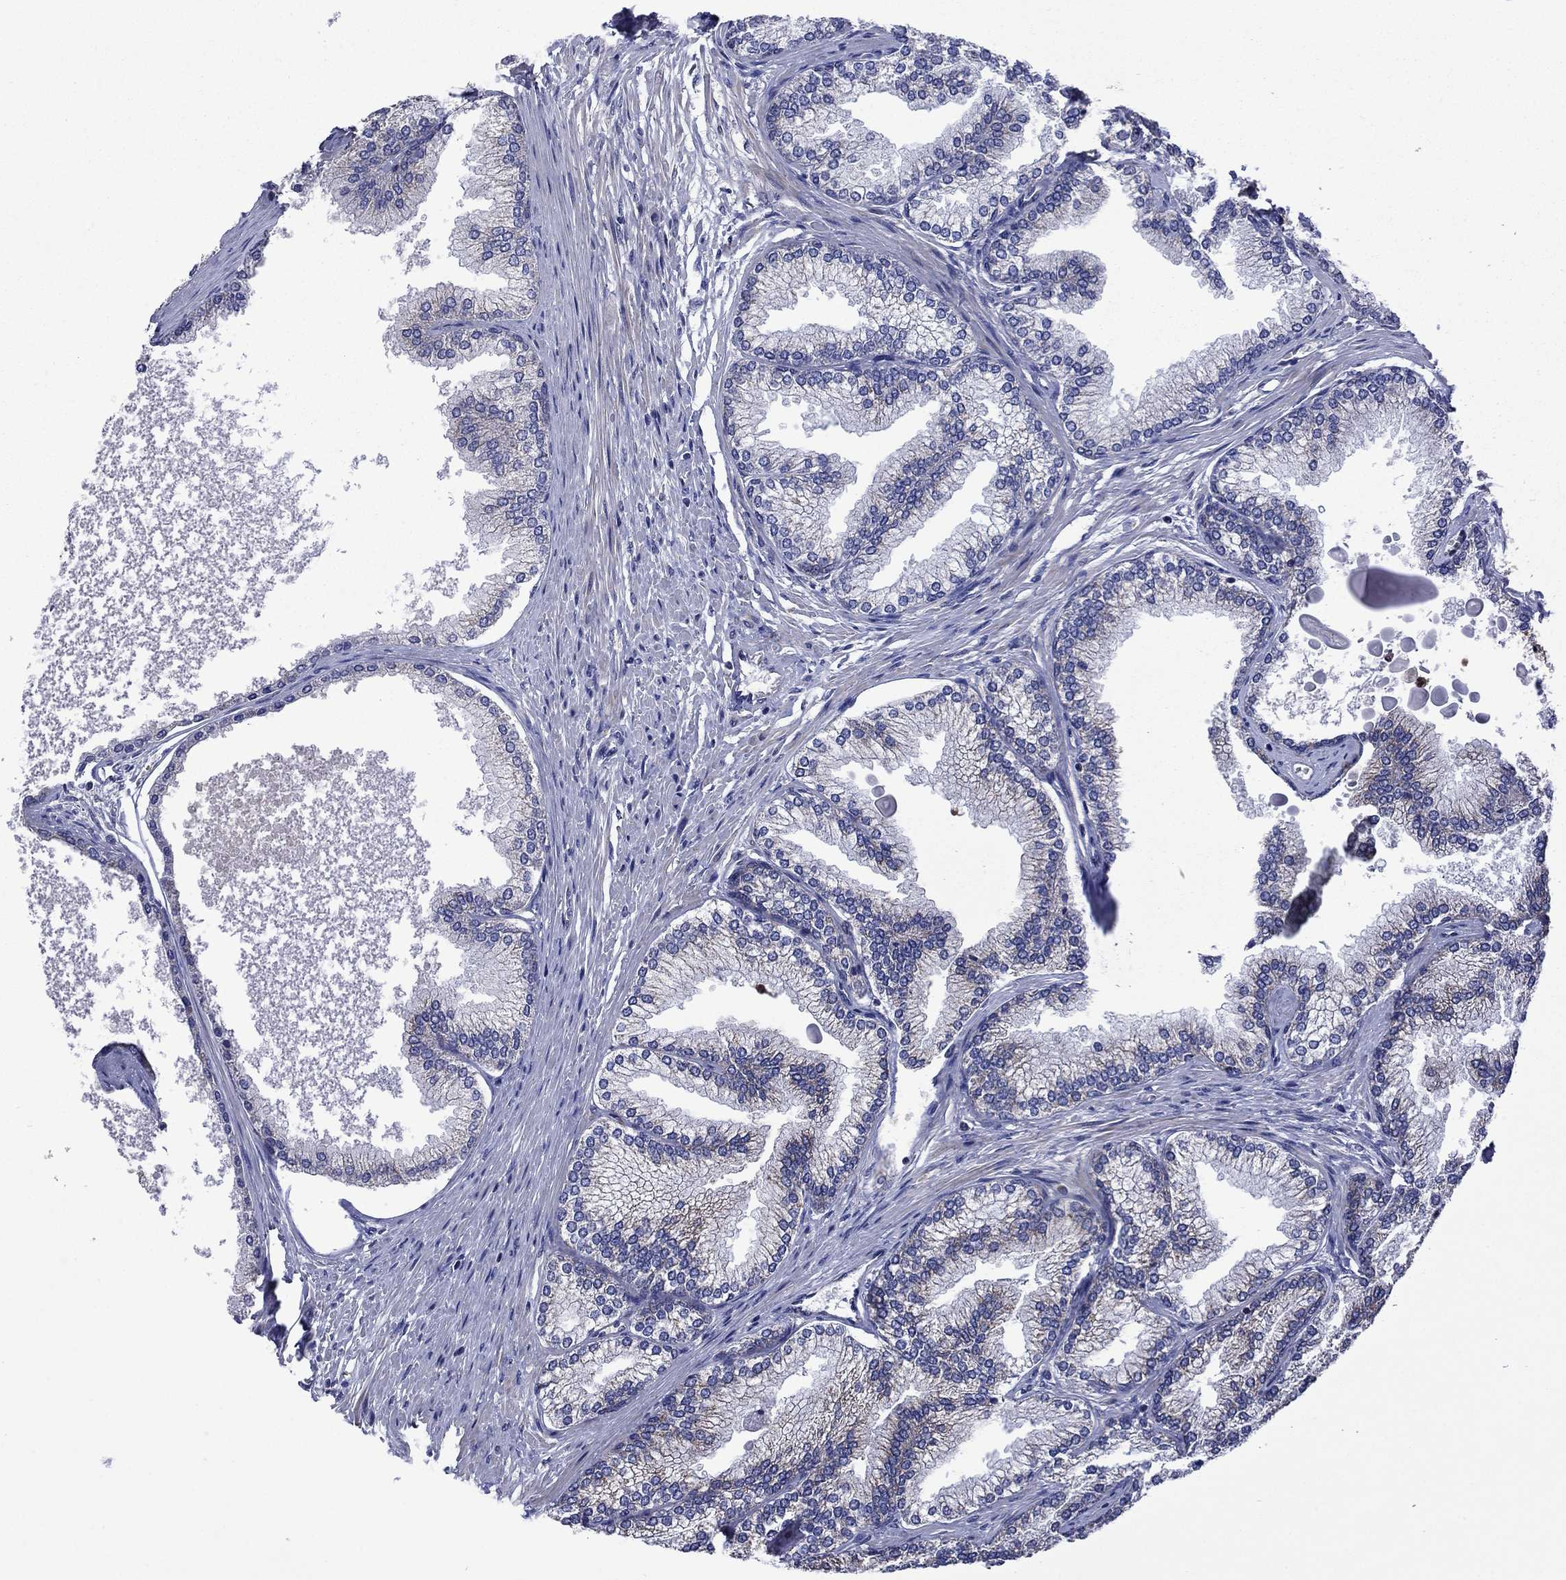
{"staining": {"intensity": "strong", "quantity": "25%-75%", "location": "cytoplasmic/membranous"}, "tissue": "prostate", "cell_type": "Glandular cells", "image_type": "normal", "snomed": [{"axis": "morphology", "description": "Normal tissue, NOS"}, {"axis": "topography", "description": "Prostate"}], "caption": "Glandular cells demonstrate high levels of strong cytoplasmic/membranous staining in about 25%-75% of cells in normal prostate.", "gene": "FURIN", "patient": {"sex": "male", "age": 72}}